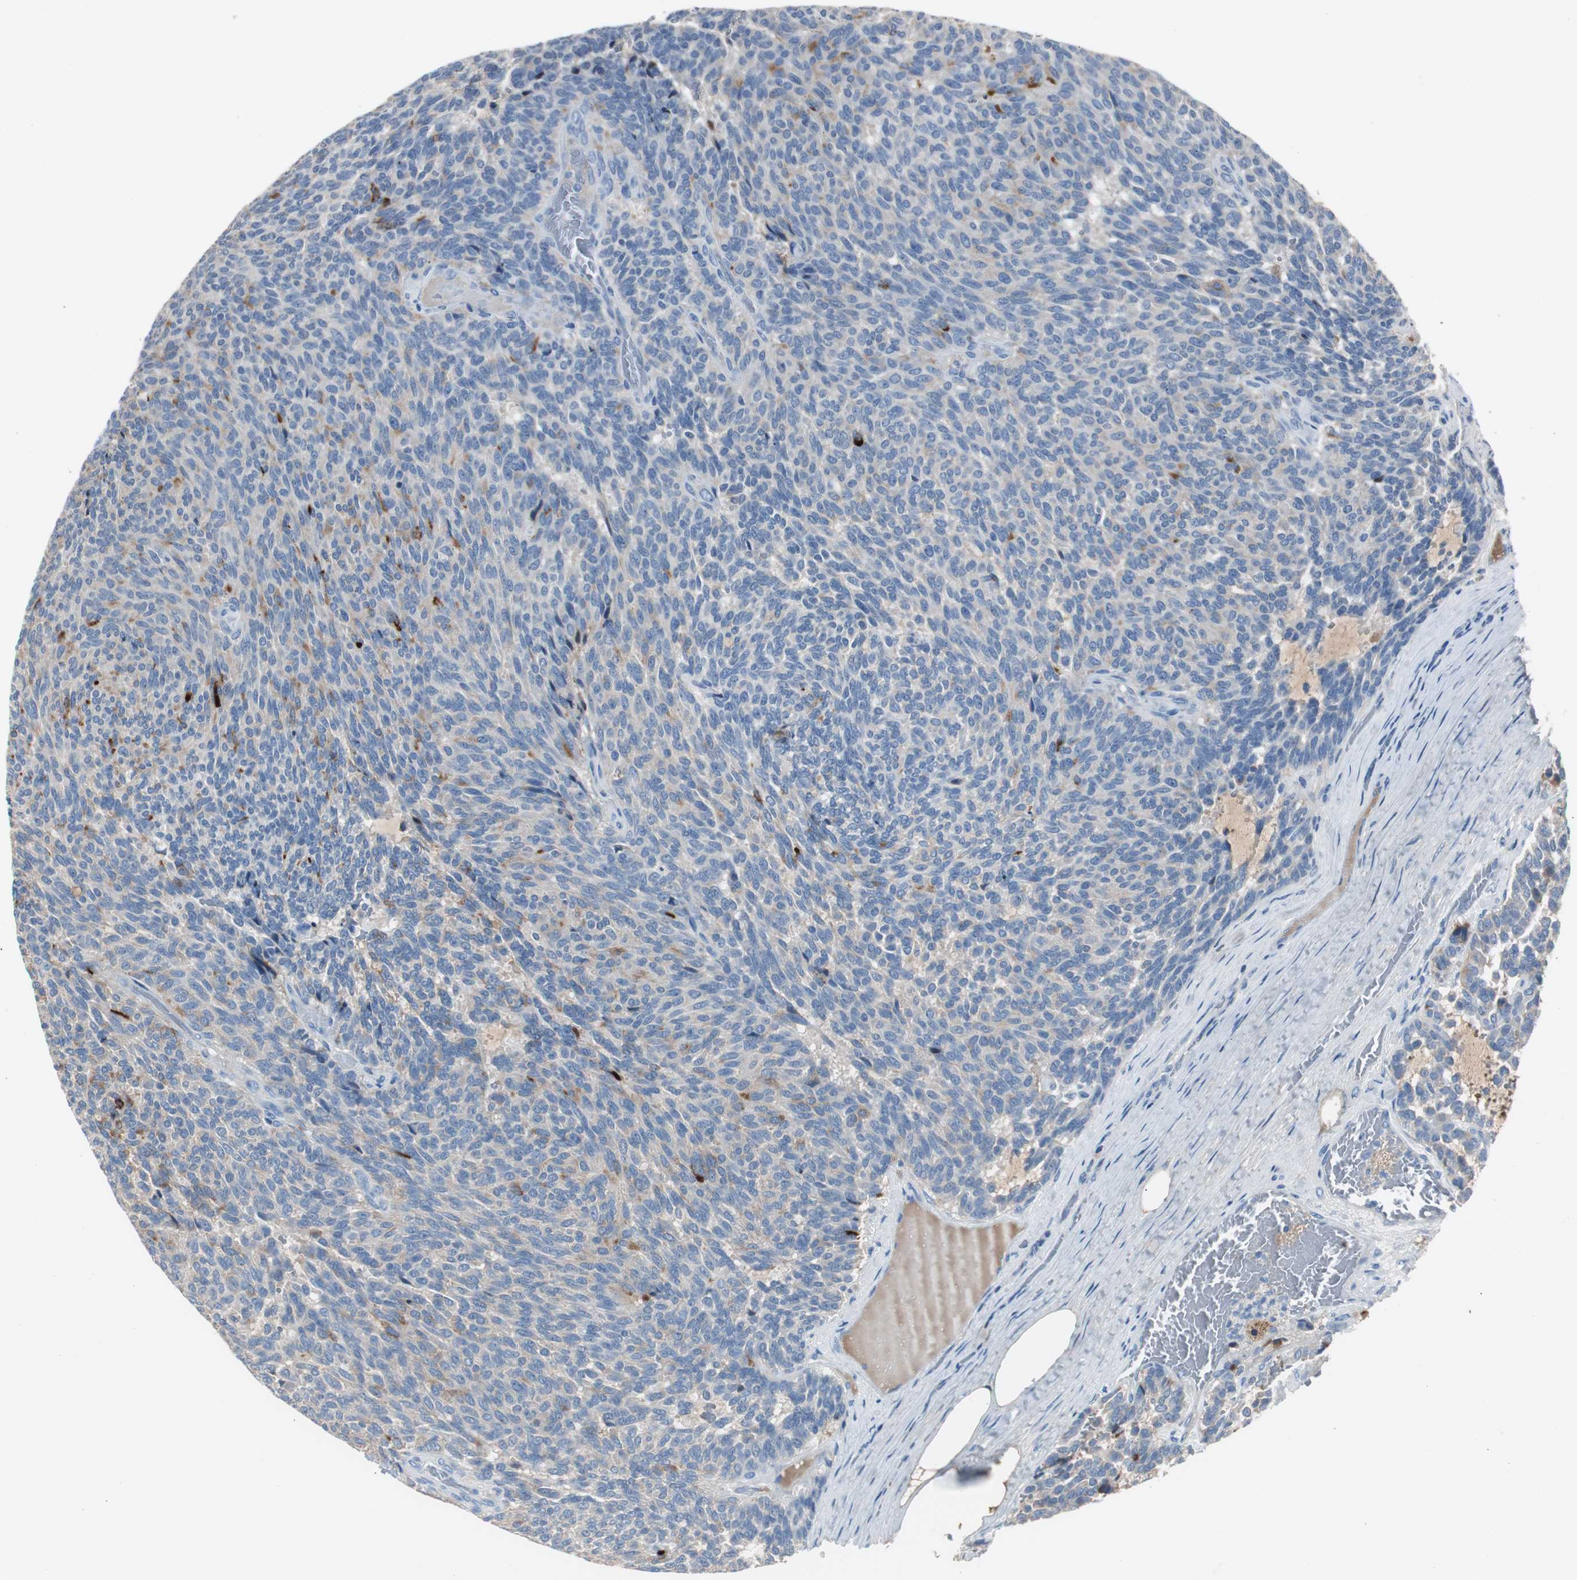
{"staining": {"intensity": "moderate", "quantity": "<25%", "location": "cytoplasmic/membranous"}, "tissue": "carcinoid", "cell_type": "Tumor cells", "image_type": "cancer", "snomed": [{"axis": "morphology", "description": "Carcinoid, malignant, NOS"}, {"axis": "topography", "description": "Pancreas"}], "caption": "Moderate cytoplasmic/membranous protein positivity is appreciated in approximately <25% of tumor cells in malignant carcinoid.", "gene": "SERPINF1", "patient": {"sex": "female", "age": 54}}